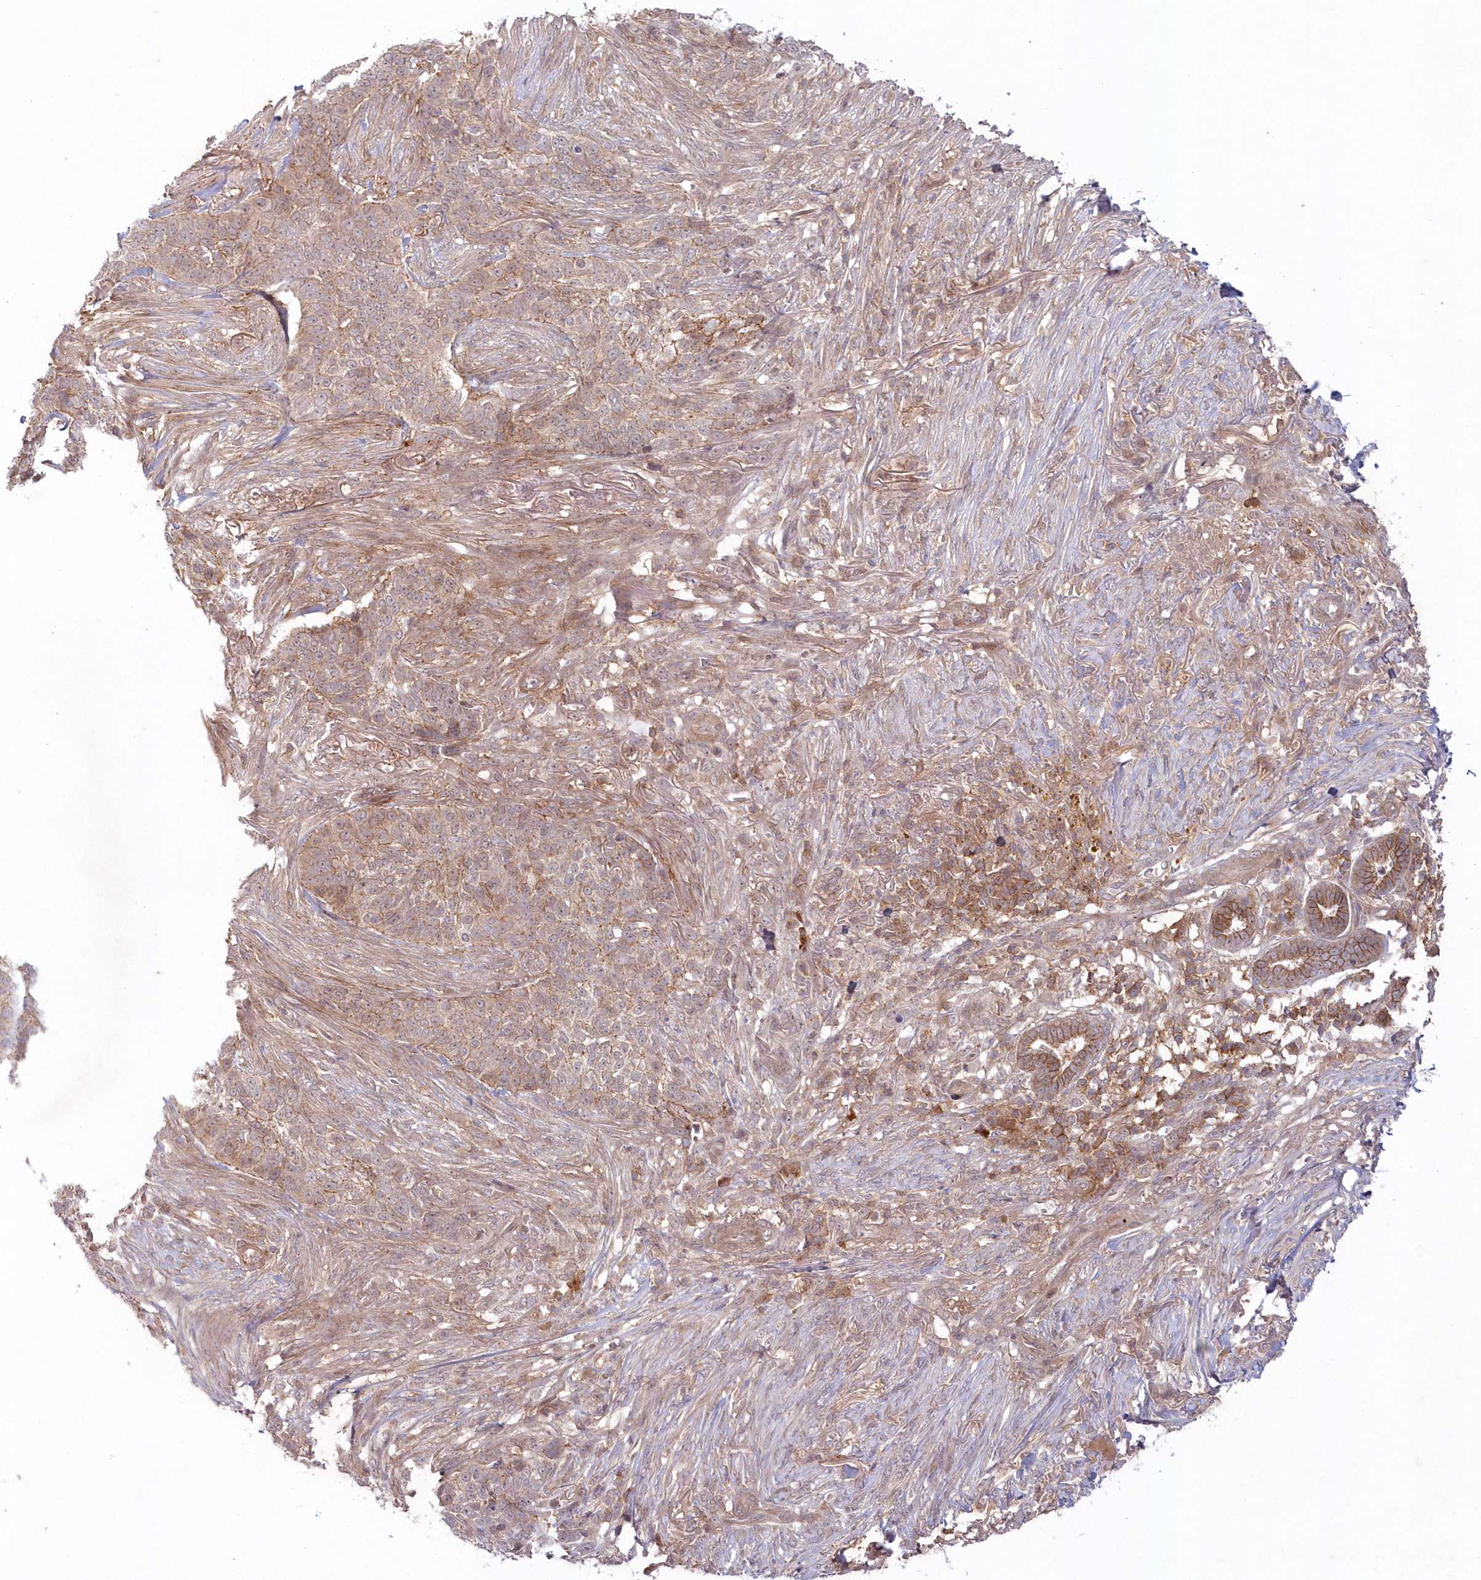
{"staining": {"intensity": "moderate", "quantity": "25%-75%", "location": "cytoplasmic/membranous"}, "tissue": "skin cancer", "cell_type": "Tumor cells", "image_type": "cancer", "snomed": [{"axis": "morphology", "description": "Basal cell carcinoma"}, {"axis": "topography", "description": "Skin"}], "caption": "Skin cancer (basal cell carcinoma) stained with a protein marker displays moderate staining in tumor cells.", "gene": "TOGARAM2", "patient": {"sex": "male", "age": 85}}